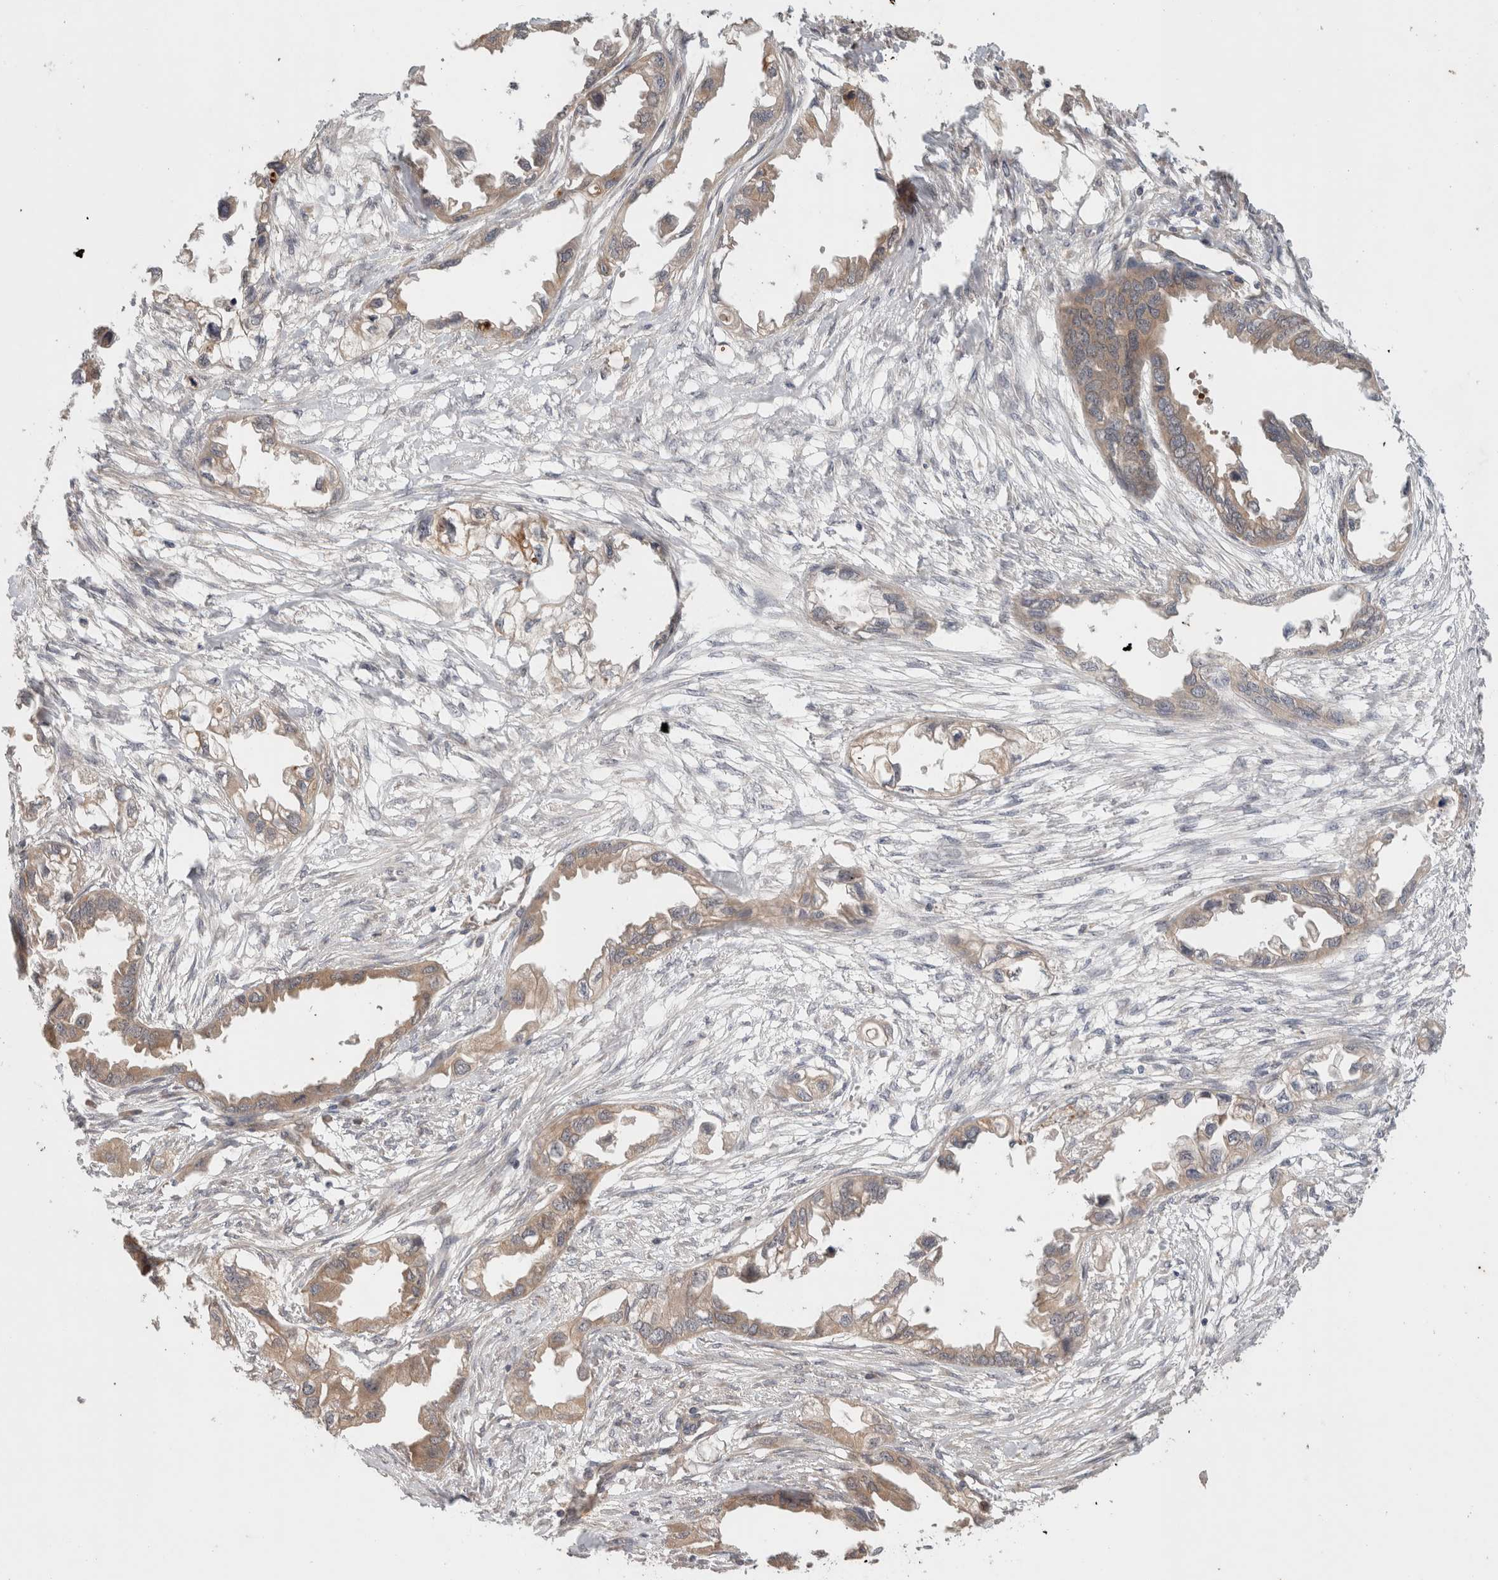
{"staining": {"intensity": "weak", "quantity": ">75%", "location": "cytoplasmic/membranous"}, "tissue": "endometrial cancer", "cell_type": "Tumor cells", "image_type": "cancer", "snomed": [{"axis": "morphology", "description": "Adenocarcinoma, NOS"}, {"axis": "morphology", "description": "Adenocarcinoma, metastatic, NOS"}, {"axis": "topography", "description": "Adipose tissue"}, {"axis": "topography", "description": "Endometrium"}], "caption": "Immunohistochemistry photomicrograph of endometrial metastatic adenocarcinoma stained for a protein (brown), which demonstrates low levels of weak cytoplasmic/membranous staining in about >75% of tumor cells.", "gene": "SGK1", "patient": {"sex": "female", "age": 67}}